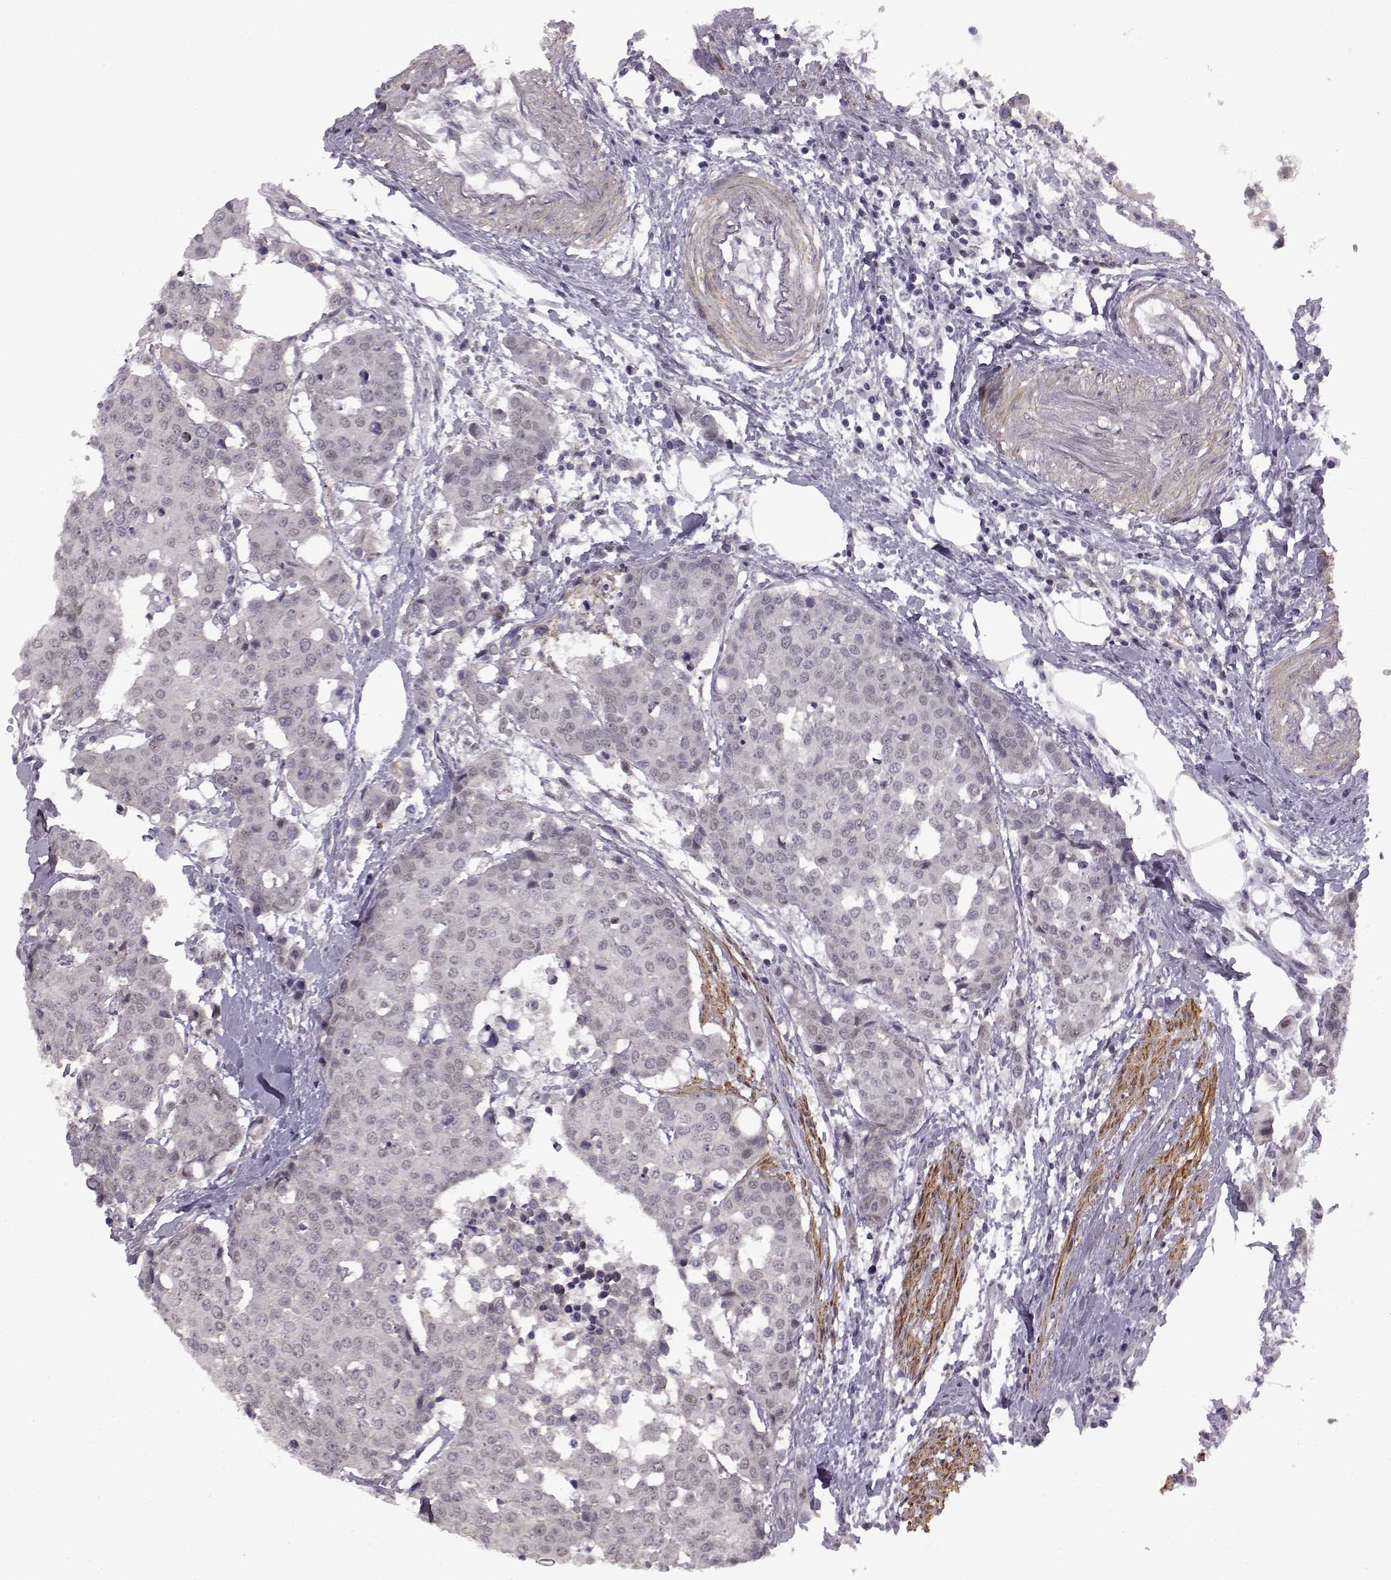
{"staining": {"intensity": "negative", "quantity": "none", "location": "none"}, "tissue": "carcinoid", "cell_type": "Tumor cells", "image_type": "cancer", "snomed": [{"axis": "morphology", "description": "Carcinoid, malignant, NOS"}, {"axis": "topography", "description": "Colon"}], "caption": "Photomicrograph shows no protein positivity in tumor cells of carcinoid tissue.", "gene": "SYNPO2", "patient": {"sex": "male", "age": 81}}